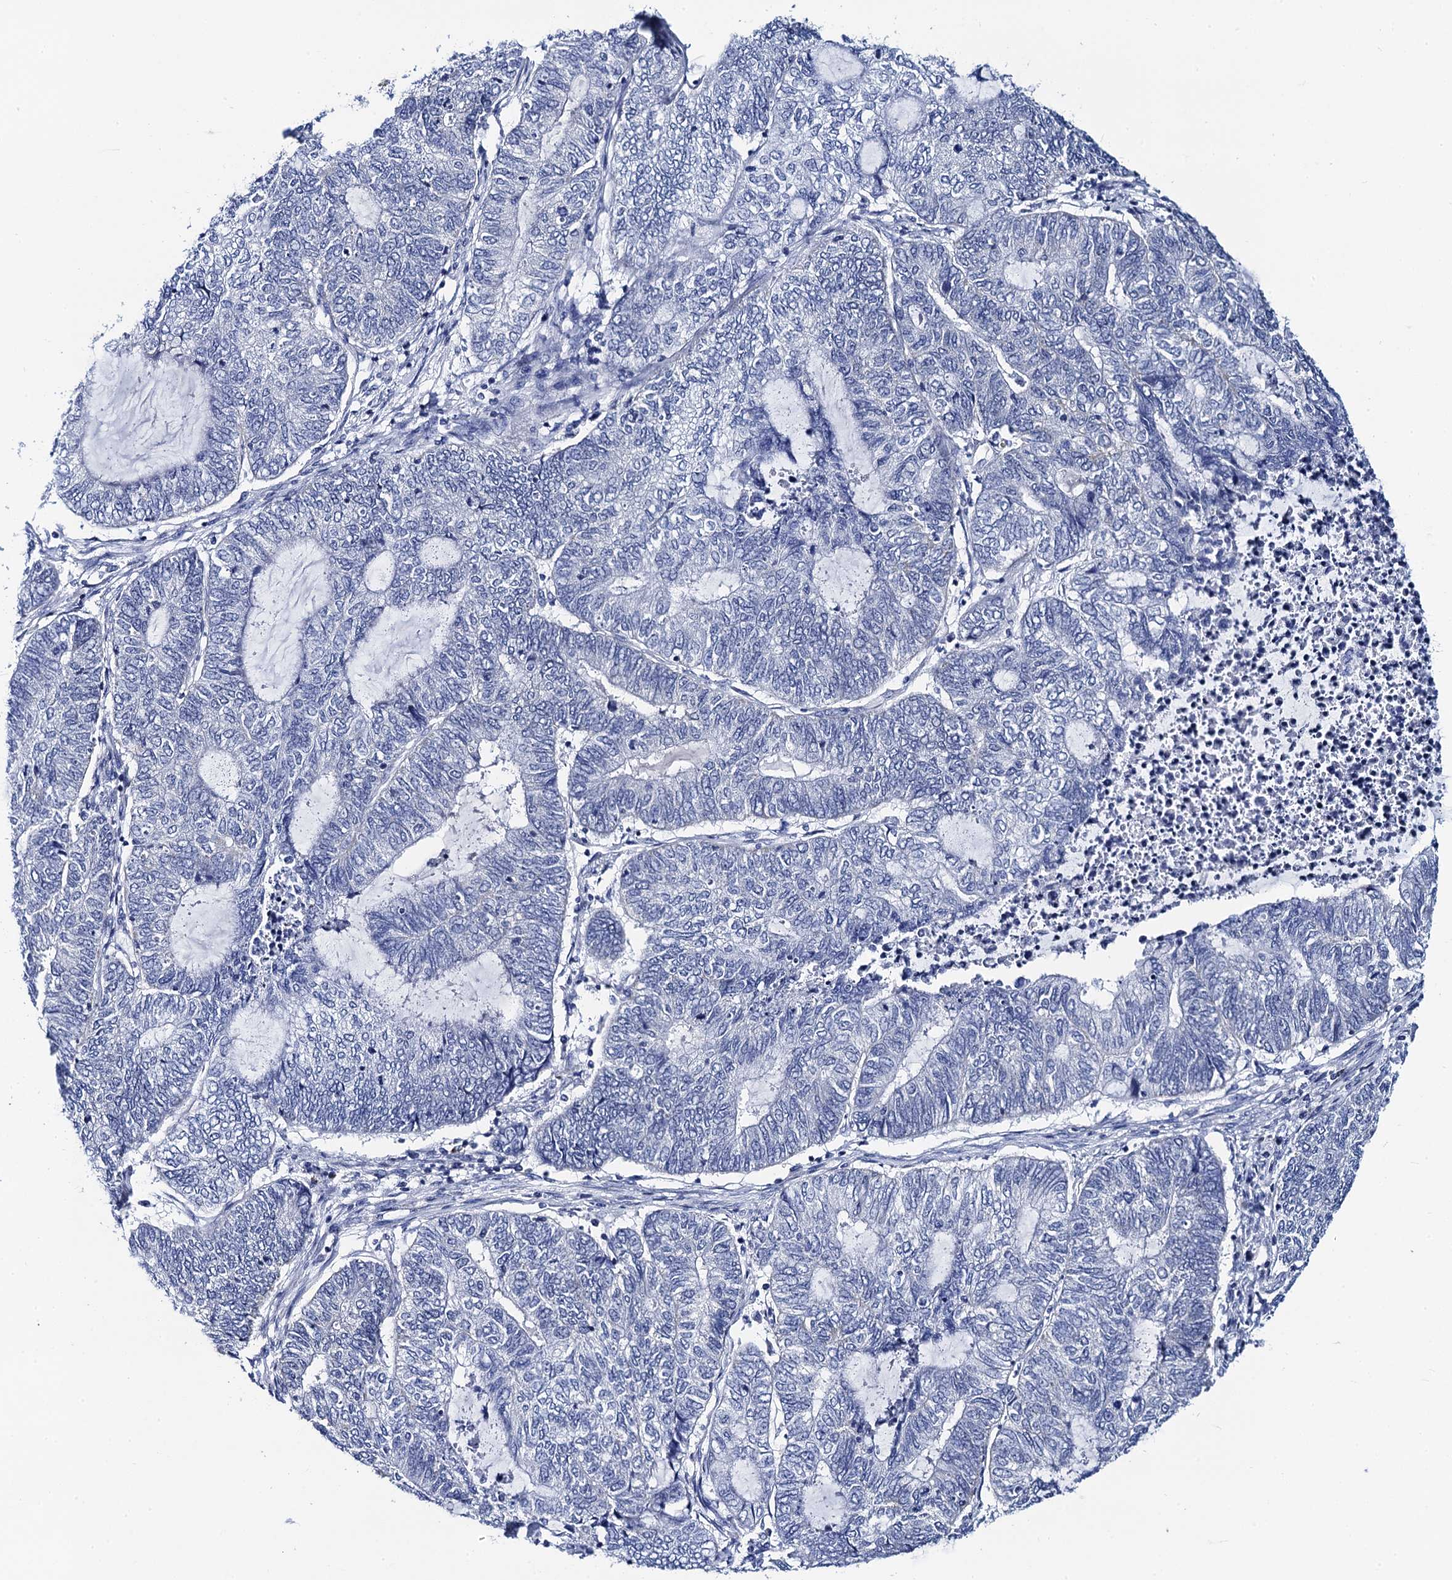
{"staining": {"intensity": "negative", "quantity": "none", "location": "none"}, "tissue": "endometrial cancer", "cell_type": "Tumor cells", "image_type": "cancer", "snomed": [{"axis": "morphology", "description": "Adenocarcinoma, NOS"}, {"axis": "topography", "description": "Uterus"}, {"axis": "topography", "description": "Endometrium"}], "caption": "This is an IHC micrograph of endometrial cancer. There is no positivity in tumor cells.", "gene": "ACADSB", "patient": {"sex": "female", "age": 70}}